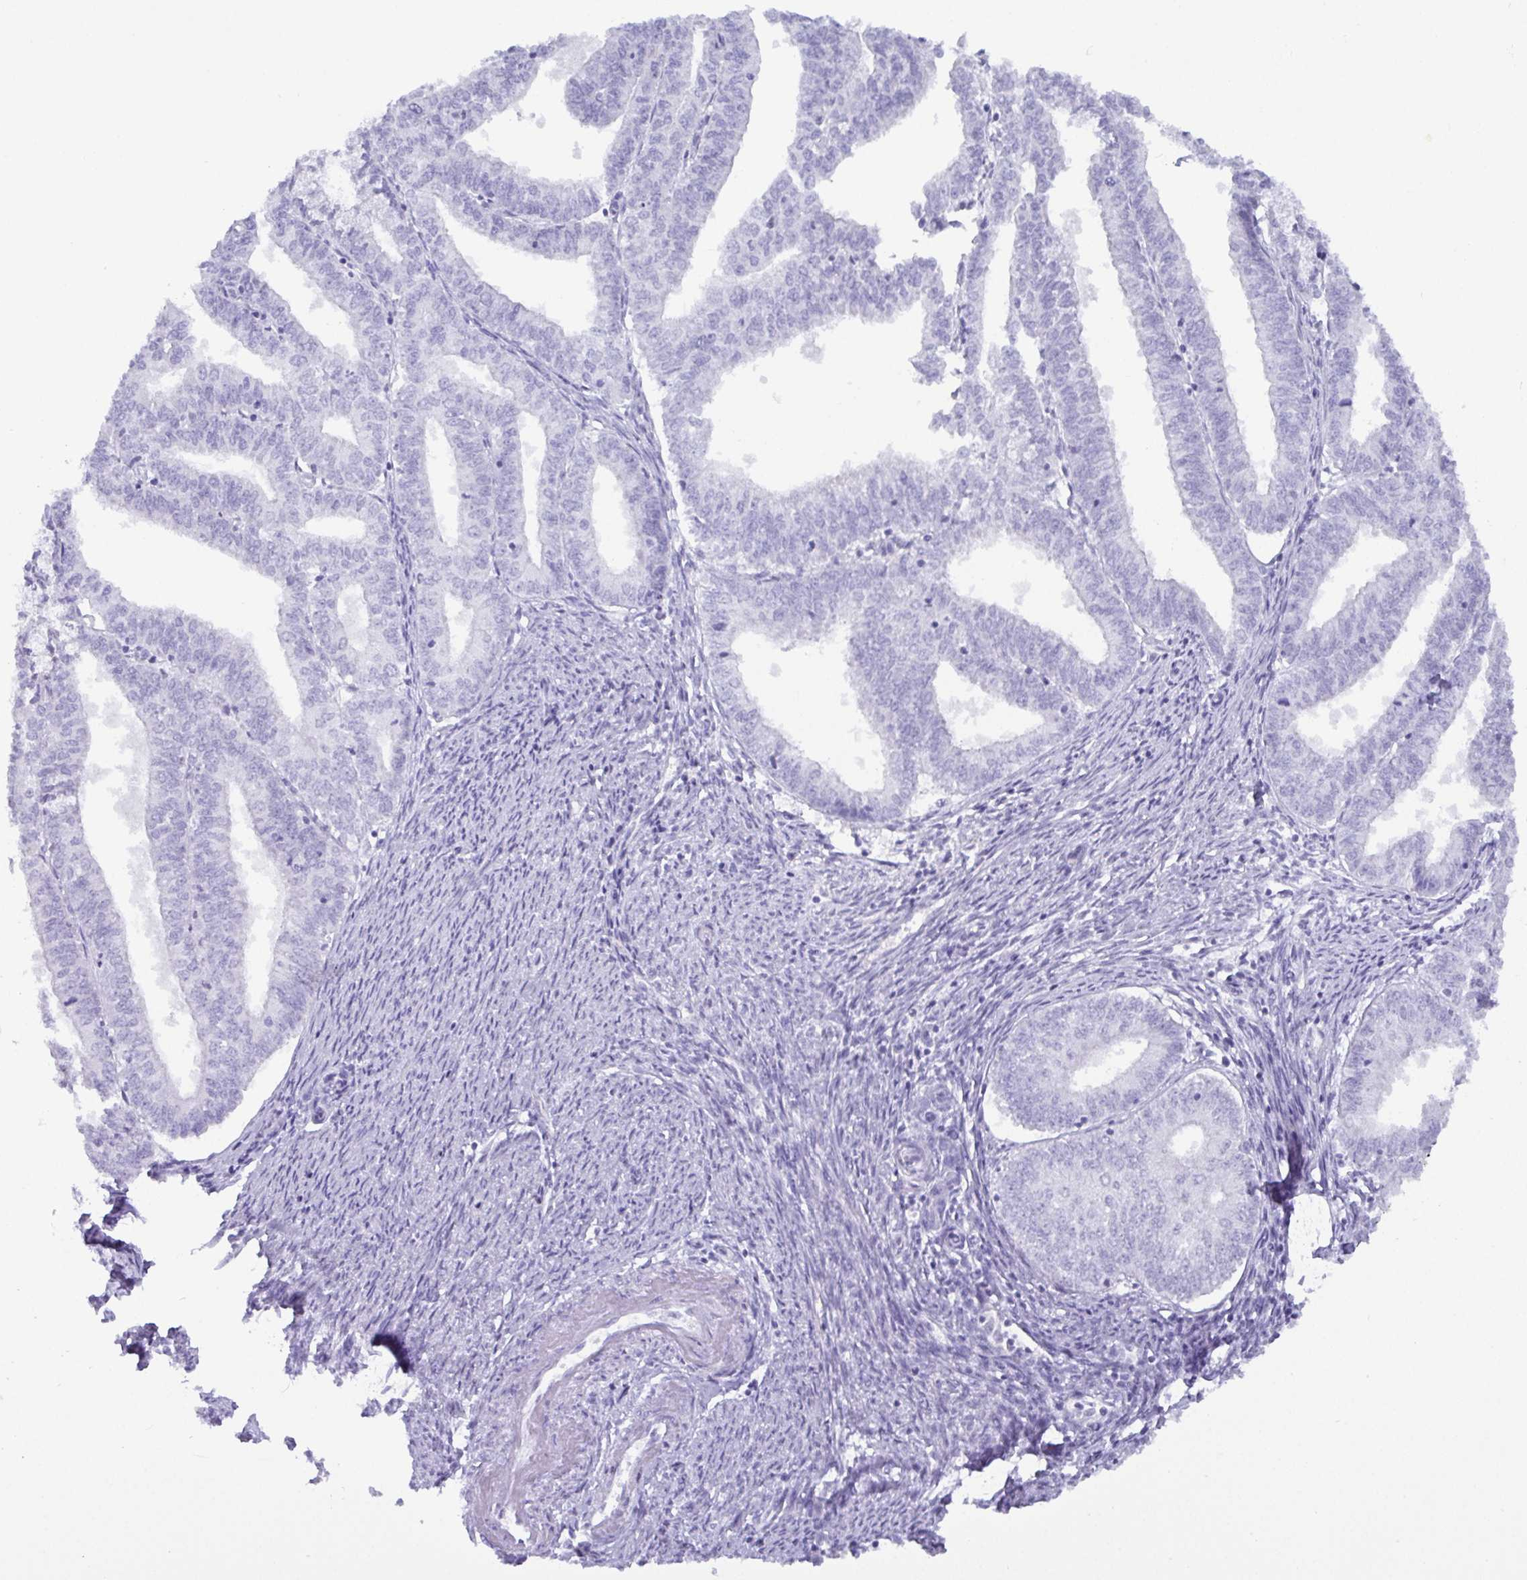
{"staining": {"intensity": "negative", "quantity": "none", "location": "none"}, "tissue": "endometrial cancer", "cell_type": "Tumor cells", "image_type": "cancer", "snomed": [{"axis": "morphology", "description": "Adenocarcinoma, NOS"}, {"axis": "topography", "description": "Endometrium"}], "caption": "Immunohistochemistry (IHC) image of endometrial cancer stained for a protein (brown), which exhibits no staining in tumor cells. (DAB immunohistochemistry visualized using brightfield microscopy, high magnification).", "gene": "C4orf33", "patient": {"sex": "female", "age": 61}}